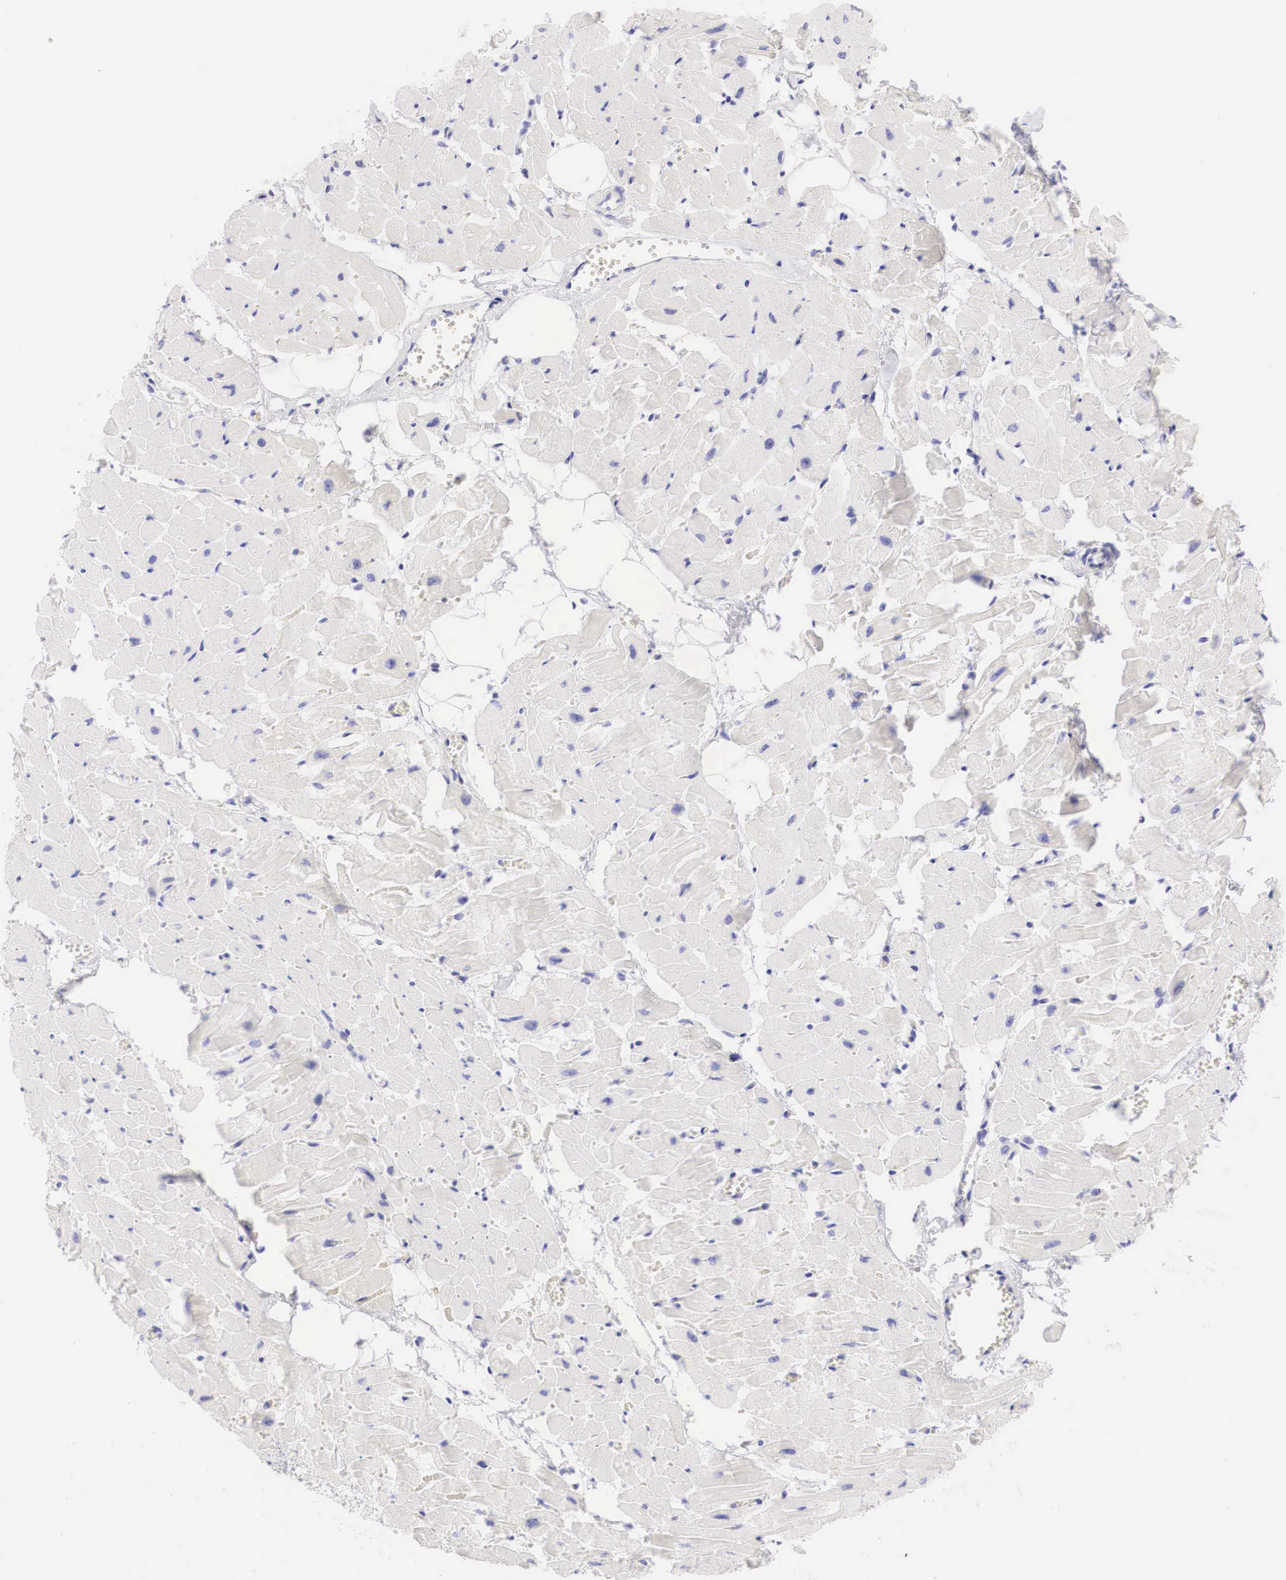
{"staining": {"intensity": "negative", "quantity": "none", "location": "none"}, "tissue": "heart muscle", "cell_type": "Cardiomyocytes", "image_type": "normal", "snomed": [{"axis": "morphology", "description": "Normal tissue, NOS"}, {"axis": "topography", "description": "Heart"}], "caption": "This is an IHC micrograph of unremarkable human heart muscle. There is no expression in cardiomyocytes.", "gene": "TYR", "patient": {"sex": "female", "age": 19}}